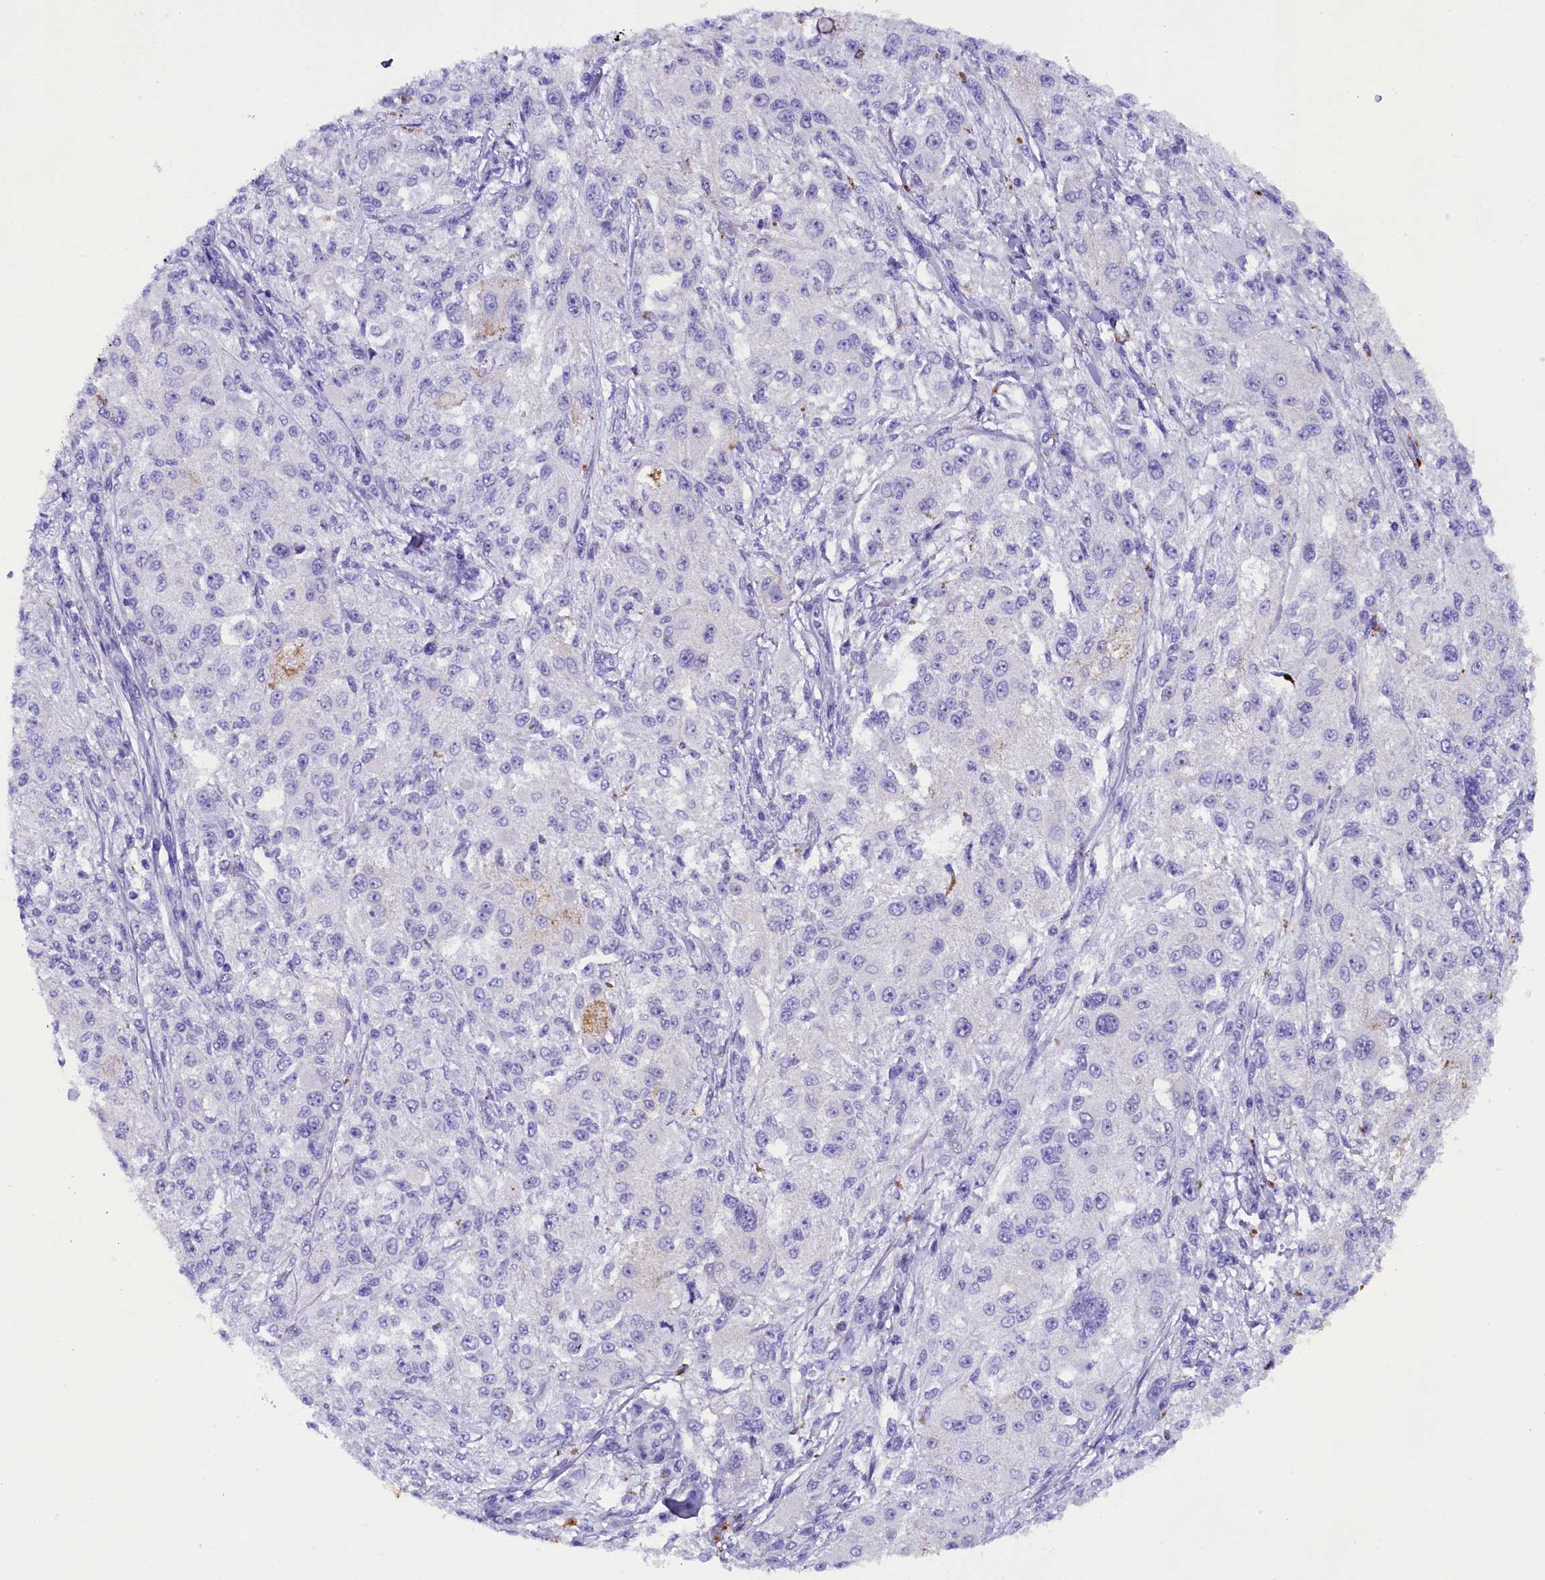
{"staining": {"intensity": "negative", "quantity": "none", "location": "none"}, "tissue": "melanoma", "cell_type": "Tumor cells", "image_type": "cancer", "snomed": [{"axis": "morphology", "description": "Necrosis, NOS"}, {"axis": "morphology", "description": "Malignant melanoma, NOS"}, {"axis": "topography", "description": "Skin"}], "caption": "Histopathology image shows no protein staining in tumor cells of malignant melanoma tissue. Nuclei are stained in blue.", "gene": "SOD3", "patient": {"sex": "female", "age": 87}}